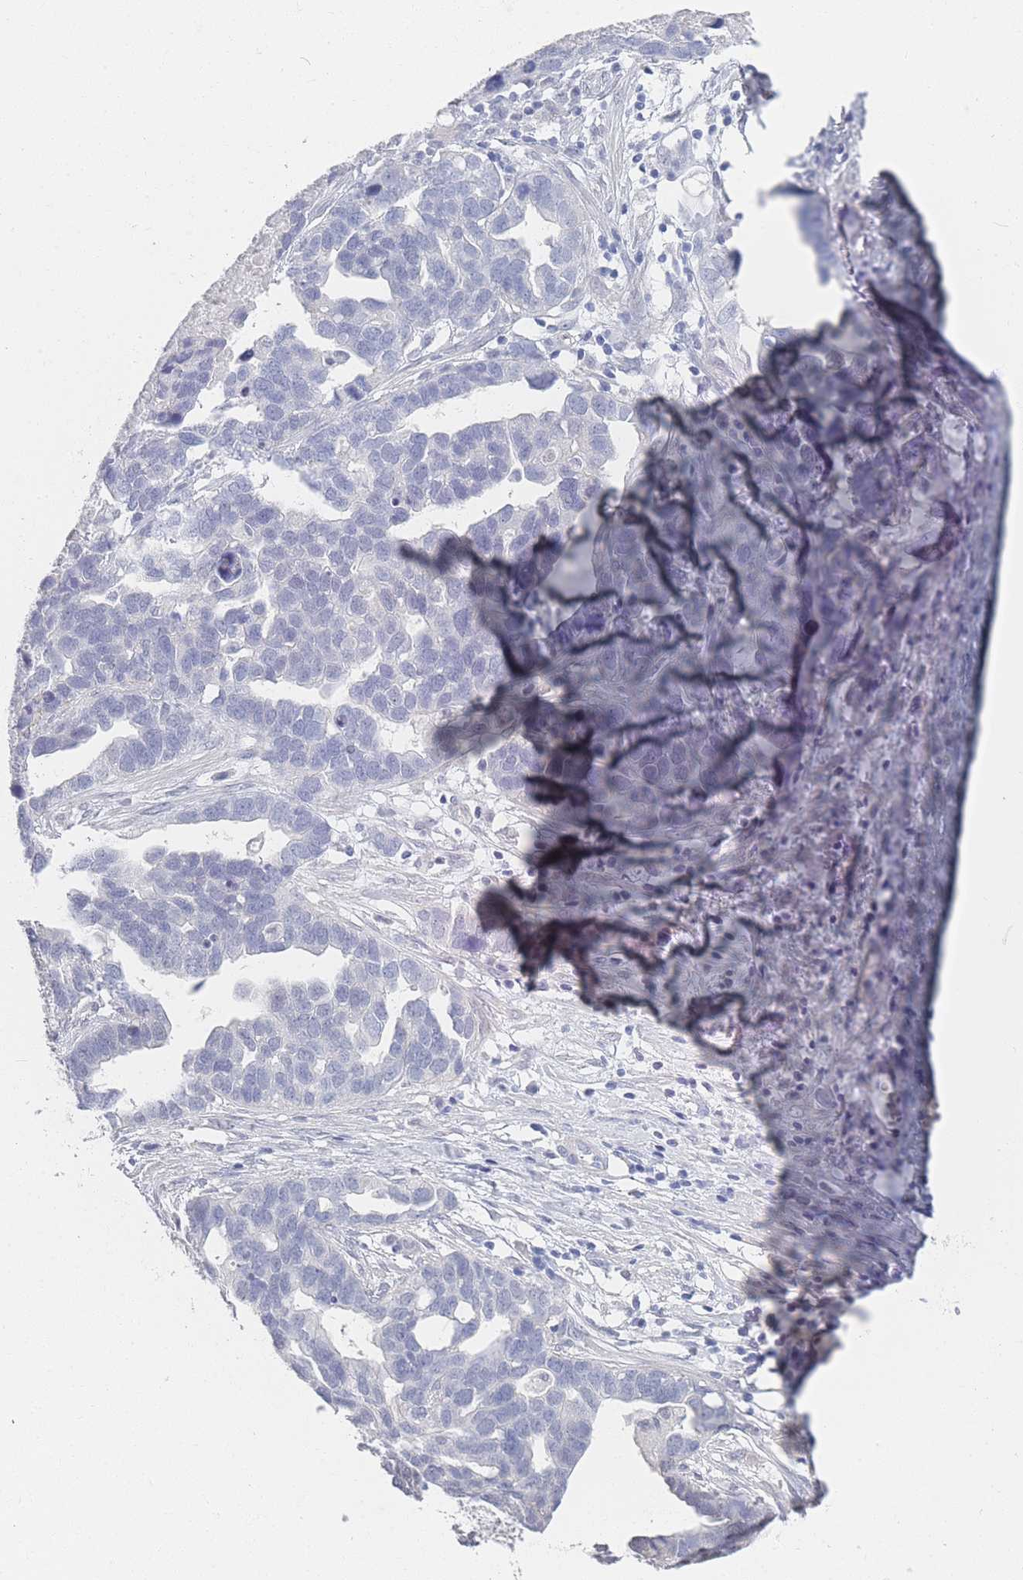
{"staining": {"intensity": "negative", "quantity": "none", "location": "none"}, "tissue": "ovarian cancer", "cell_type": "Tumor cells", "image_type": "cancer", "snomed": [{"axis": "morphology", "description": "Cystadenocarcinoma, serous, NOS"}, {"axis": "topography", "description": "Ovary"}], "caption": "A high-resolution micrograph shows IHC staining of ovarian cancer, which displays no significant positivity in tumor cells. (Stains: DAB (3,3'-diaminobenzidine) immunohistochemistry (IHC) with hematoxylin counter stain, Microscopy: brightfield microscopy at high magnification).", "gene": "IMPG1", "patient": {"sex": "female", "age": 54}}